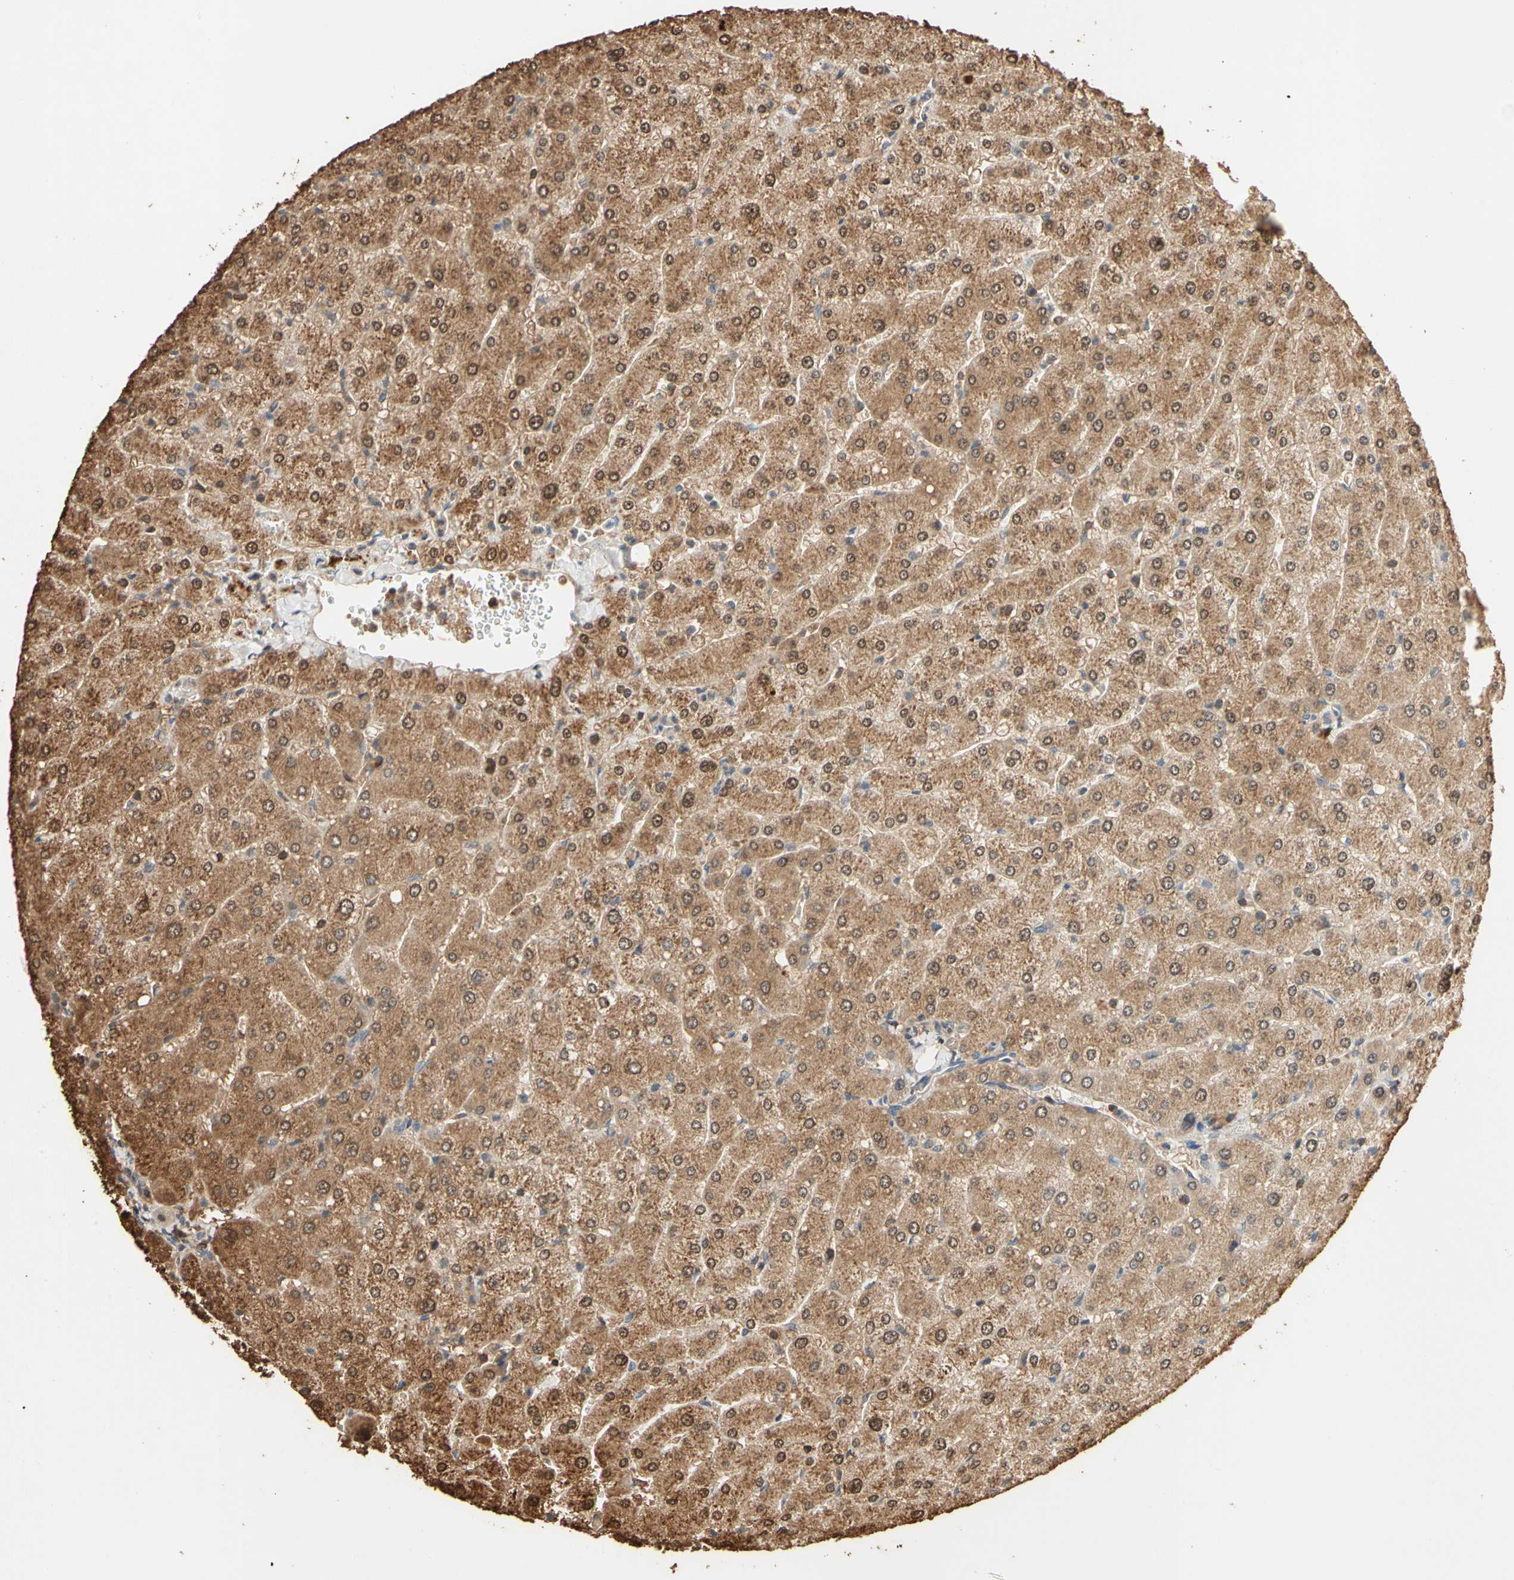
{"staining": {"intensity": "negative", "quantity": "none", "location": "none"}, "tissue": "liver", "cell_type": "Cholangiocytes", "image_type": "normal", "snomed": [{"axis": "morphology", "description": "Normal tissue, NOS"}, {"axis": "topography", "description": "Liver"}], "caption": "Immunohistochemistry (IHC) image of benign human liver stained for a protein (brown), which reveals no positivity in cholangiocytes.", "gene": "MAP3K10", "patient": {"sex": "male", "age": 55}}